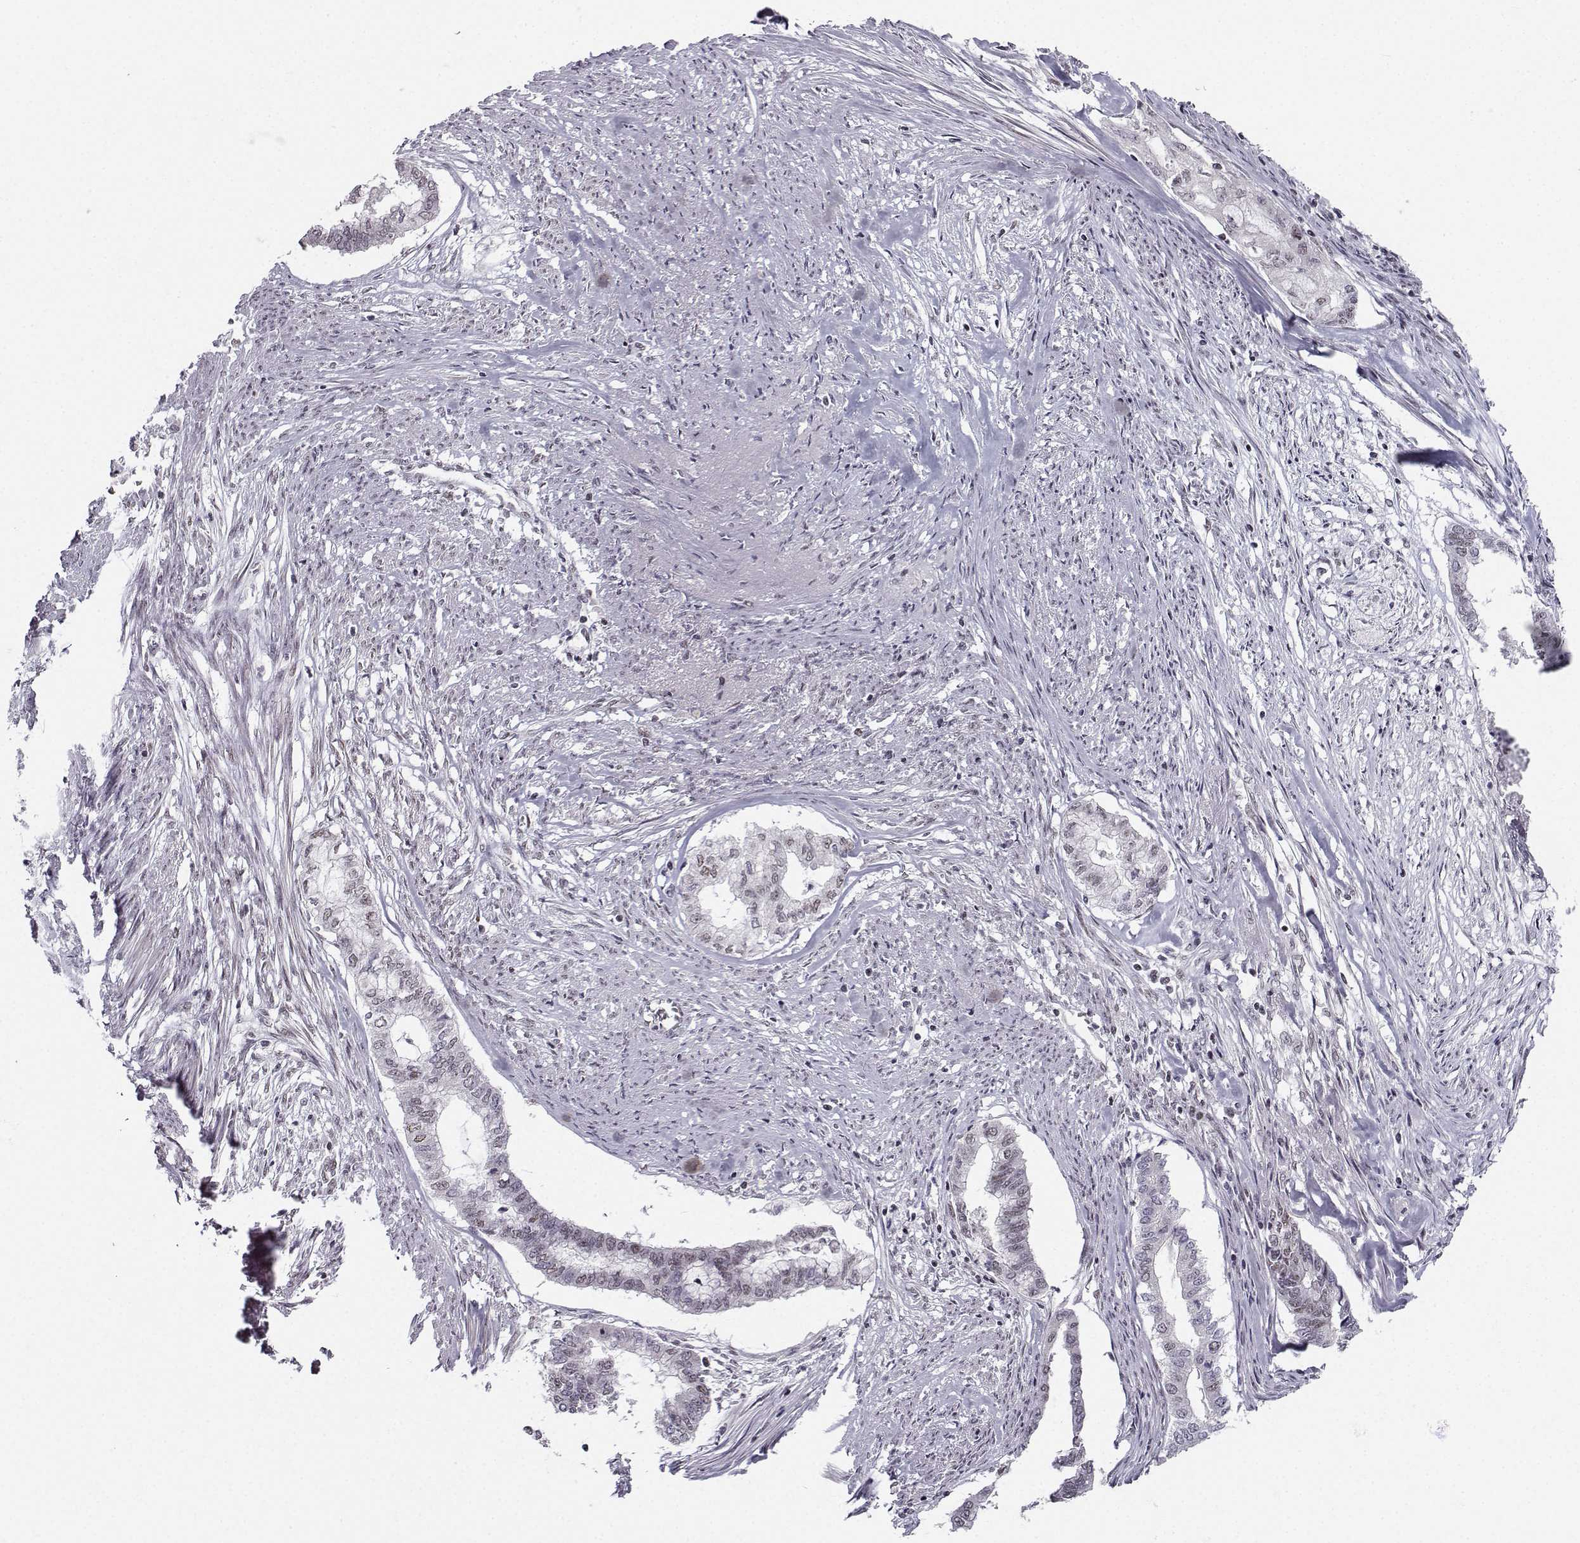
{"staining": {"intensity": "negative", "quantity": "none", "location": "none"}, "tissue": "endometrial cancer", "cell_type": "Tumor cells", "image_type": "cancer", "snomed": [{"axis": "morphology", "description": "Adenocarcinoma, NOS"}, {"axis": "topography", "description": "Endometrium"}], "caption": "A micrograph of adenocarcinoma (endometrial) stained for a protein demonstrates no brown staining in tumor cells.", "gene": "LIN28A", "patient": {"sex": "female", "age": 79}}